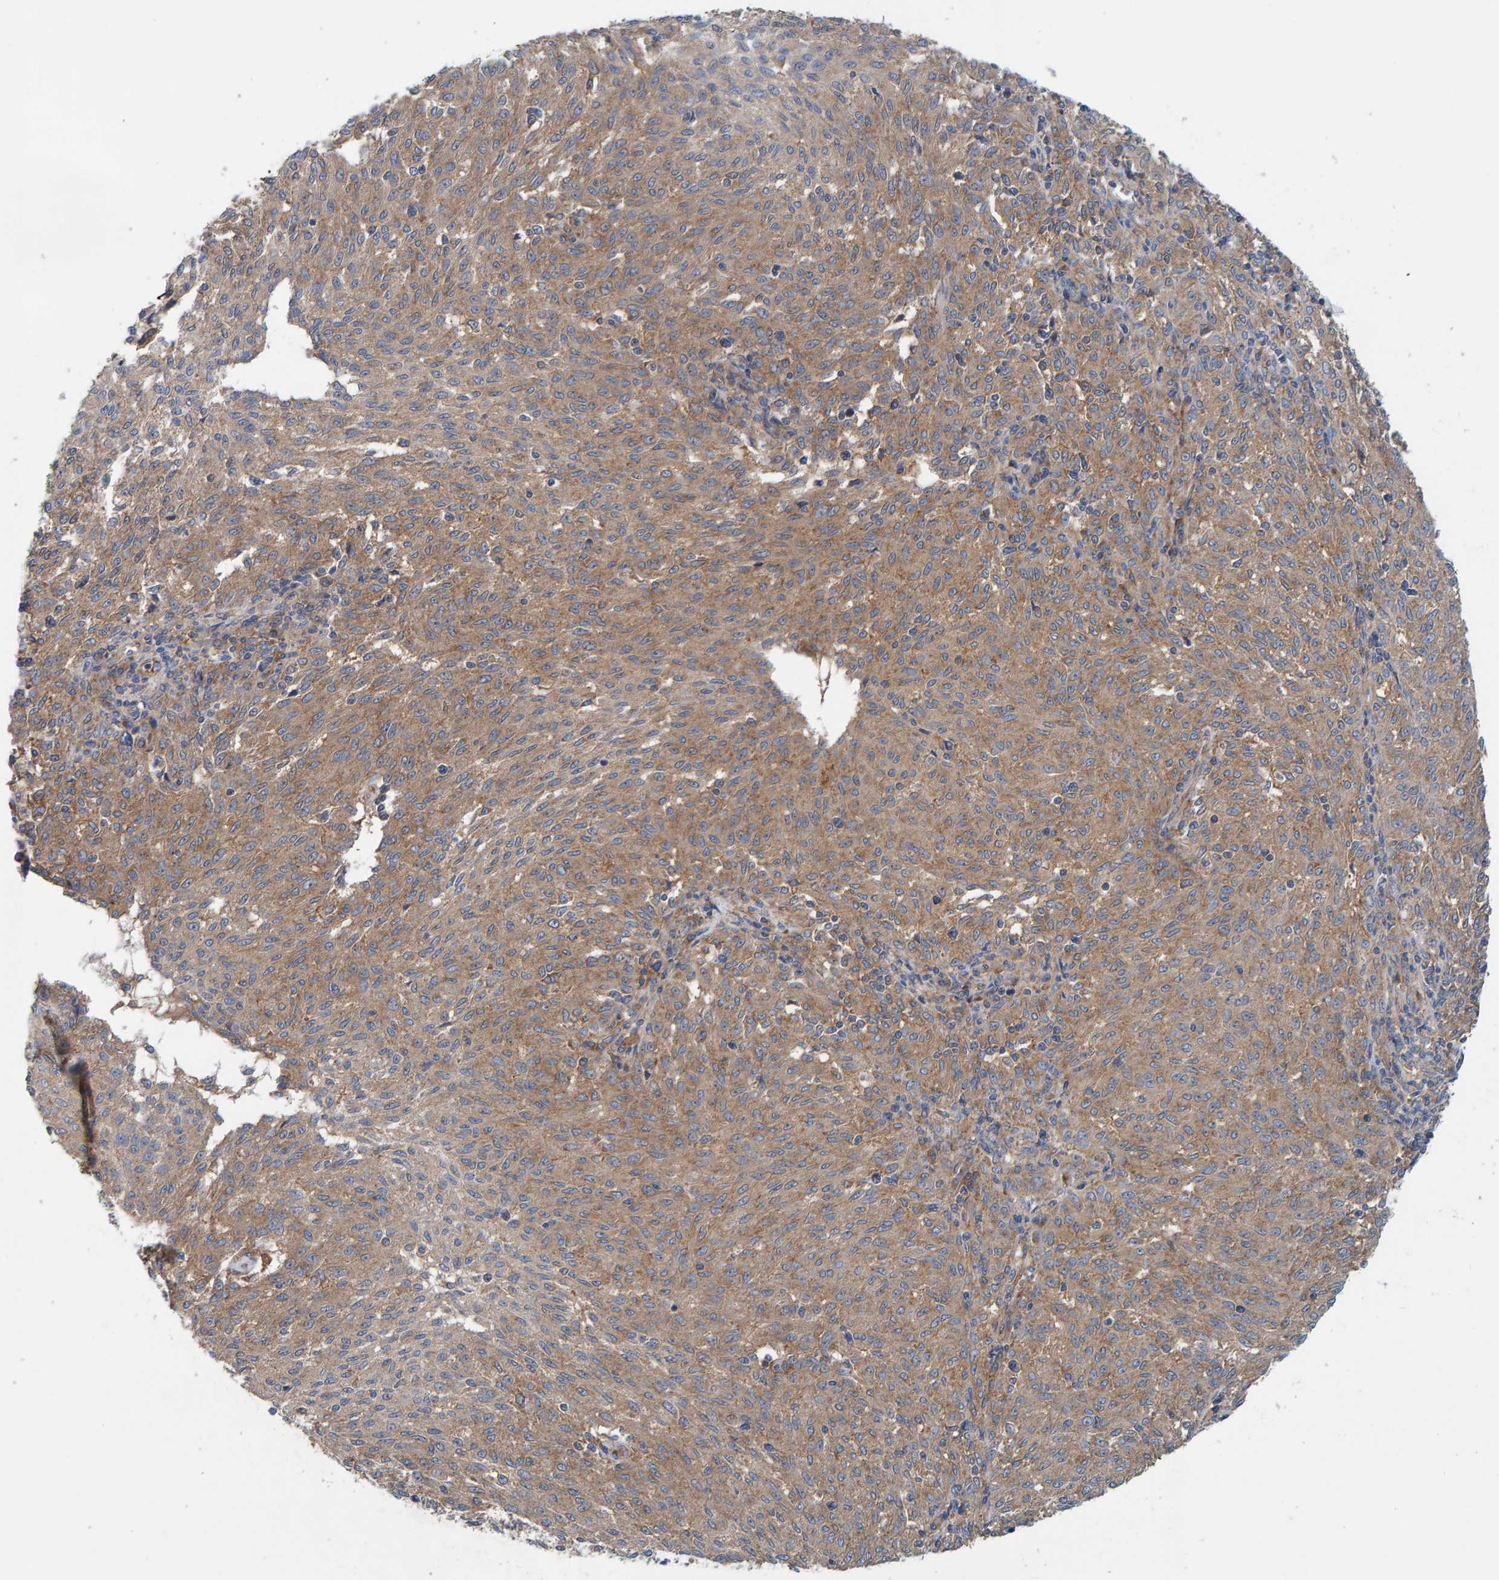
{"staining": {"intensity": "moderate", "quantity": ">75%", "location": "cytoplasmic/membranous"}, "tissue": "melanoma", "cell_type": "Tumor cells", "image_type": "cancer", "snomed": [{"axis": "morphology", "description": "Malignant melanoma, NOS"}, {"axis": "topography", "description": "Skin"}], "caption": "Malignant melanoma stained with immunohistochemistry (IHC) shows moderate cytoplasmic/membranous expression in approximately >75% of tumor cells. The staining was performed using DAB (3,3'-diaminobenzidine), with brown indicating positive protein expression. Nuclei are stained blue with hematoxylin.", "gene": "MKLN1", "patient": {"sex": "female", "age": 72}}